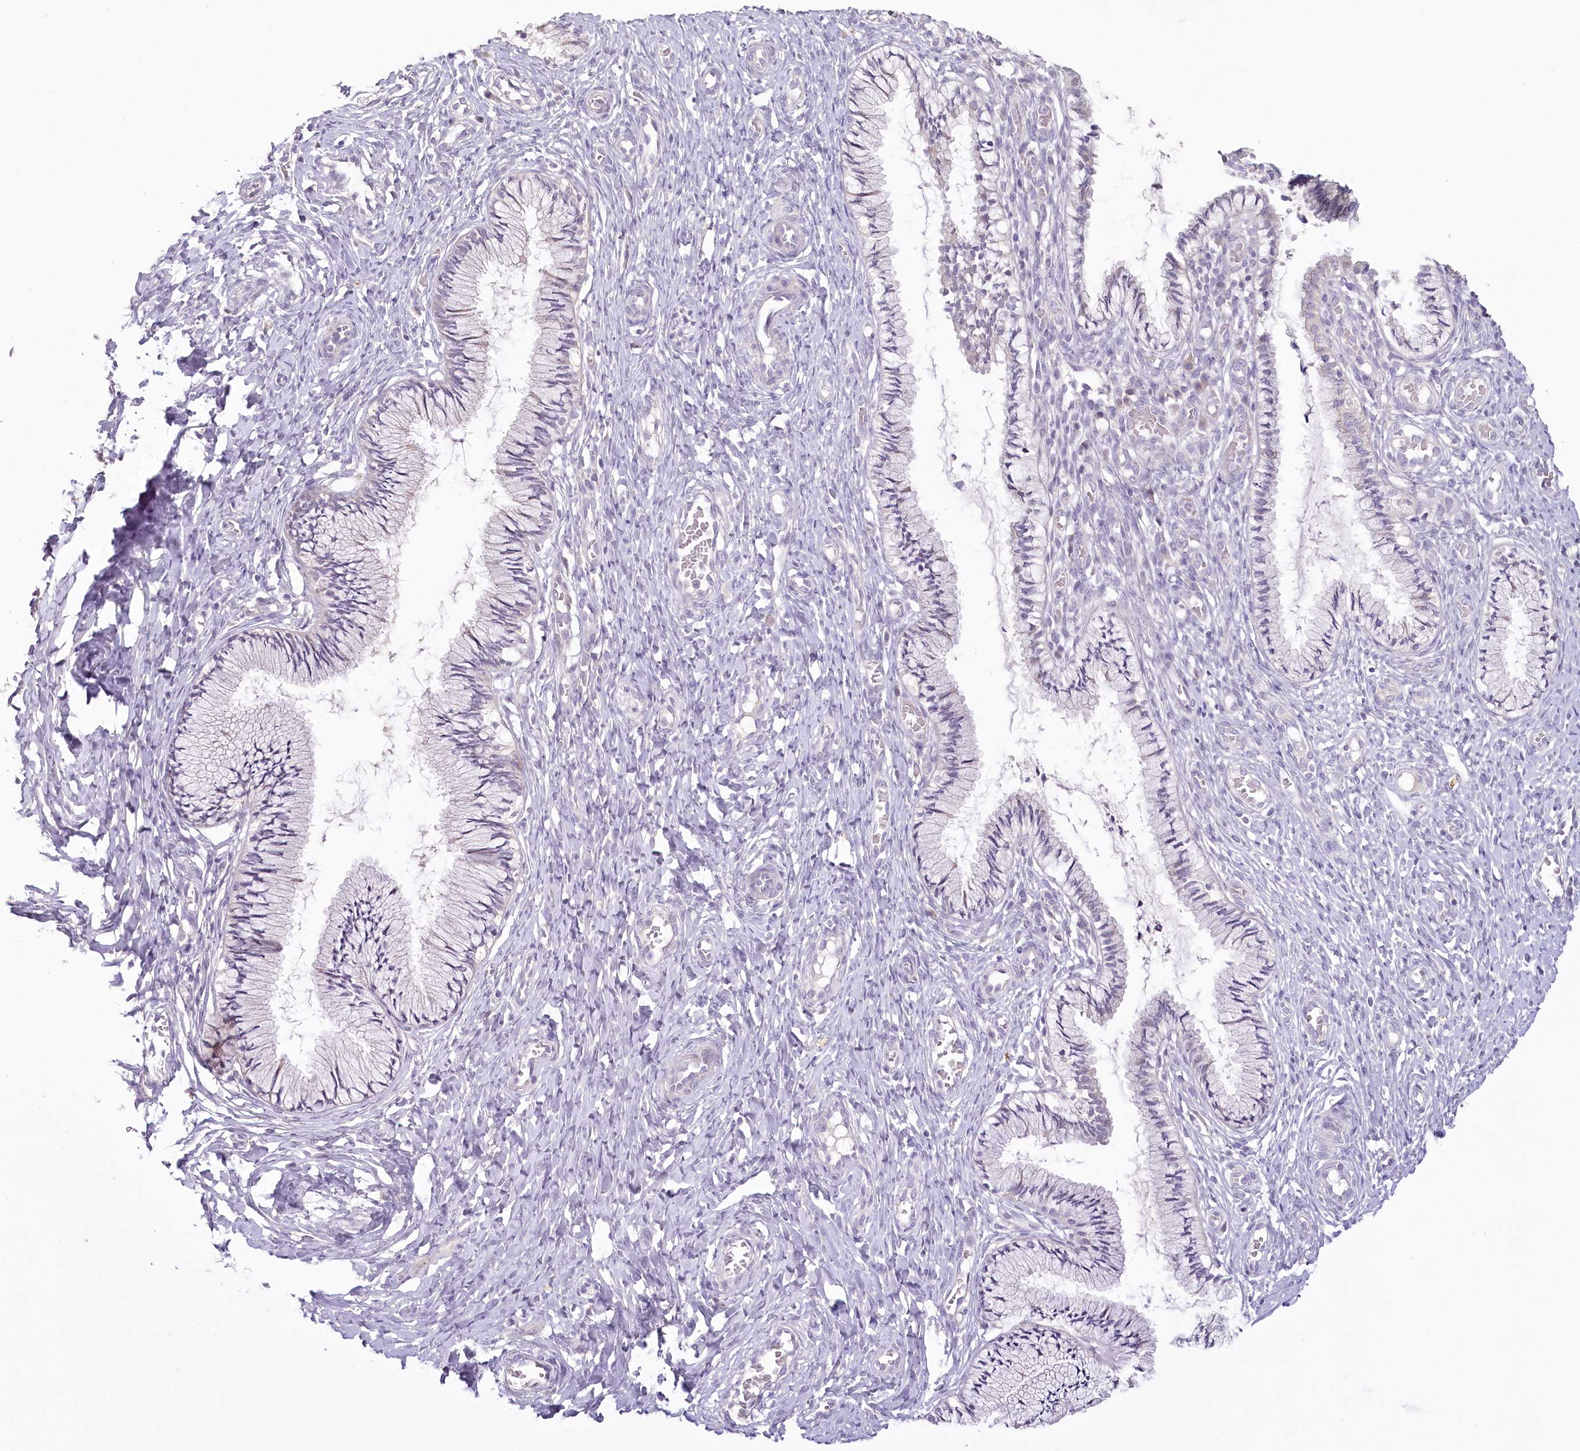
{"staining": {"intensity": "negative", "quantity": "none", "location": "none"}, "tissue": "cervix", "cell_type": "Glandular cells", "image_type": "normal", "snomed": [{"axis": "morphology", "description": "Normal tissue, NOS"}, {"axis": "topography", "description": "Cervix"}], "caption": "IHC image of benign cervix stained for a protein (brown), which demonstrates no expression in glandular cells. Nuclei are stained in blue.", "gene": "USP11", "patient": {"sex": "female", "age": 27}}